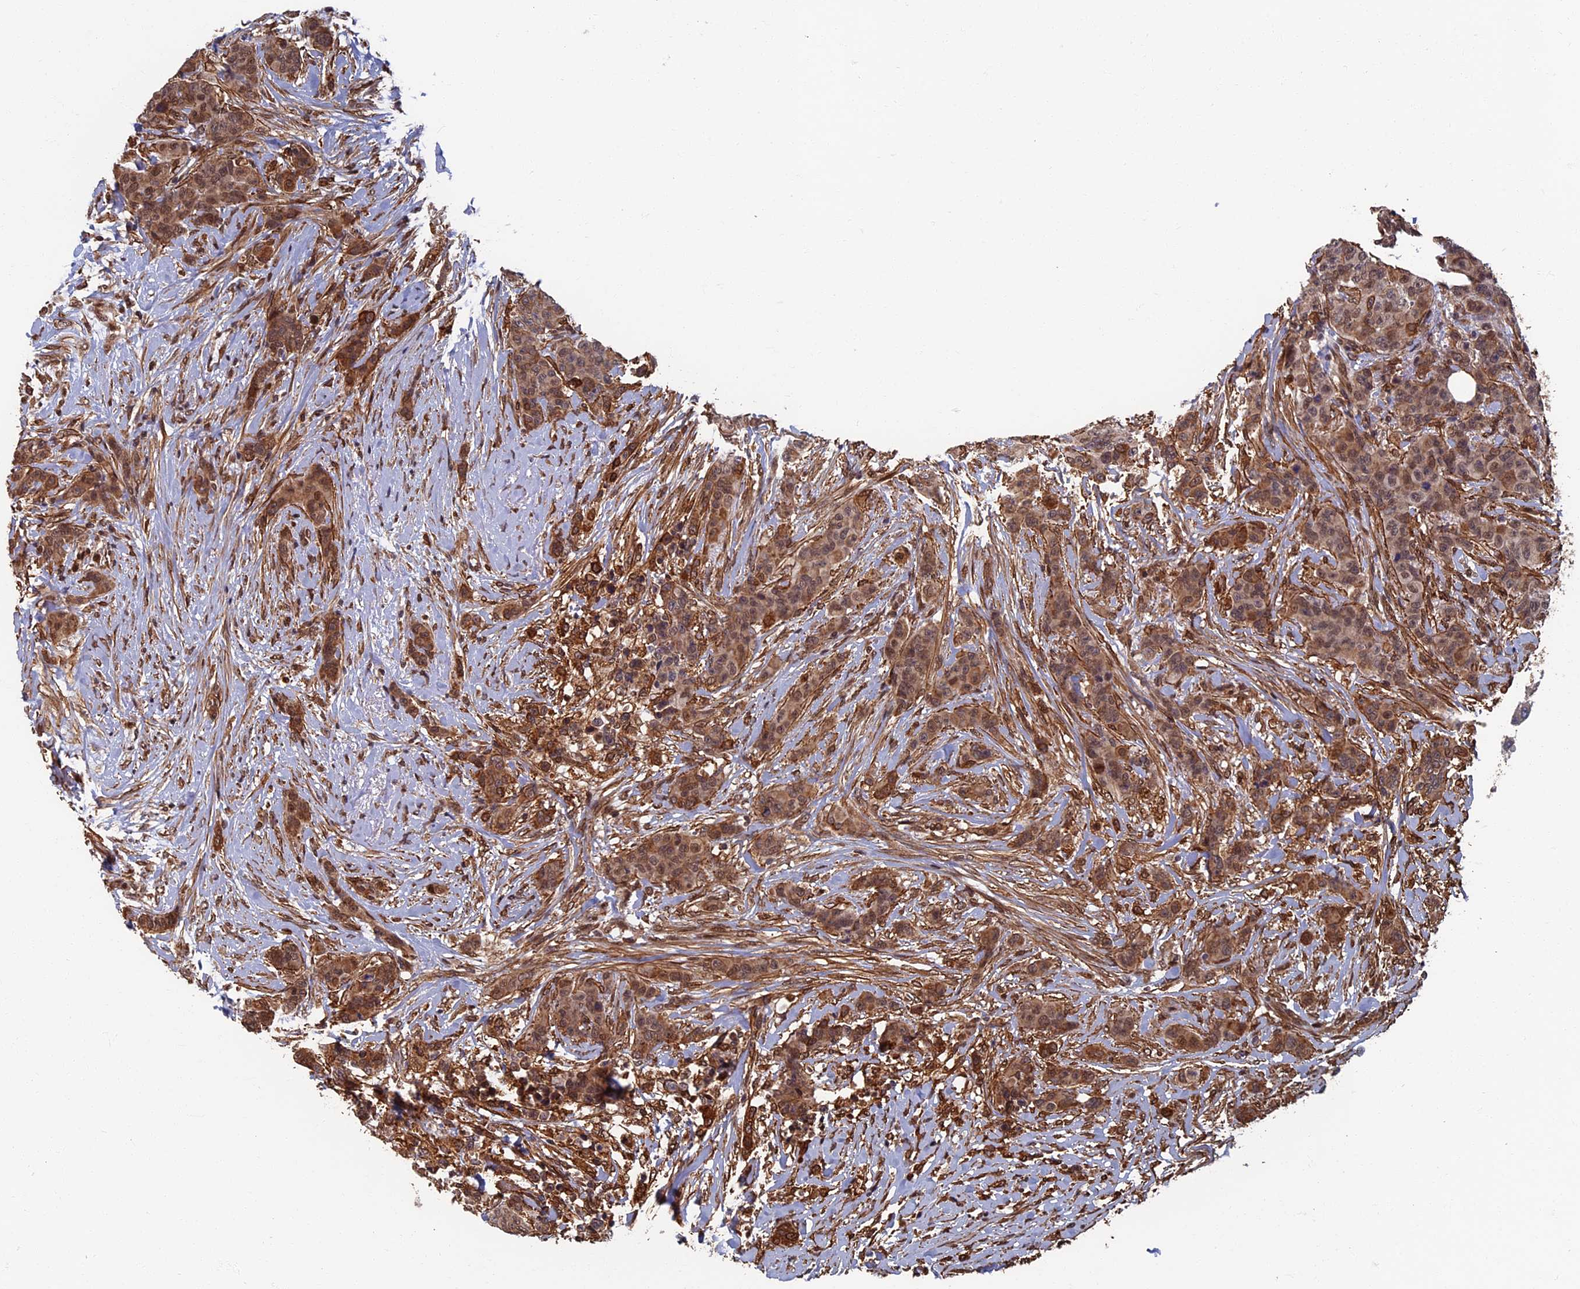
{"staining": {"intensity": "moderate", "quantity": ">75%", "location": "cytoplasmic/membranous,nuclear"}, "tissue": "breast cancer", "cell_type": "Tumor cells", "image_type": "cancer", "snomed": [{"axis": "morphology", "description": "Duct carcinoma"}, {"axis": "topography", "description": "Breast"}], "caption": "Breast infiltrating ductal carcinoma stained for a protein (brown) displays moderate cytoplasmic/membranous and nuclear positive expression in about >75% of tumor cells.", "gene": "CTDP1", "patient": {"sex": "female", "age": 40}}